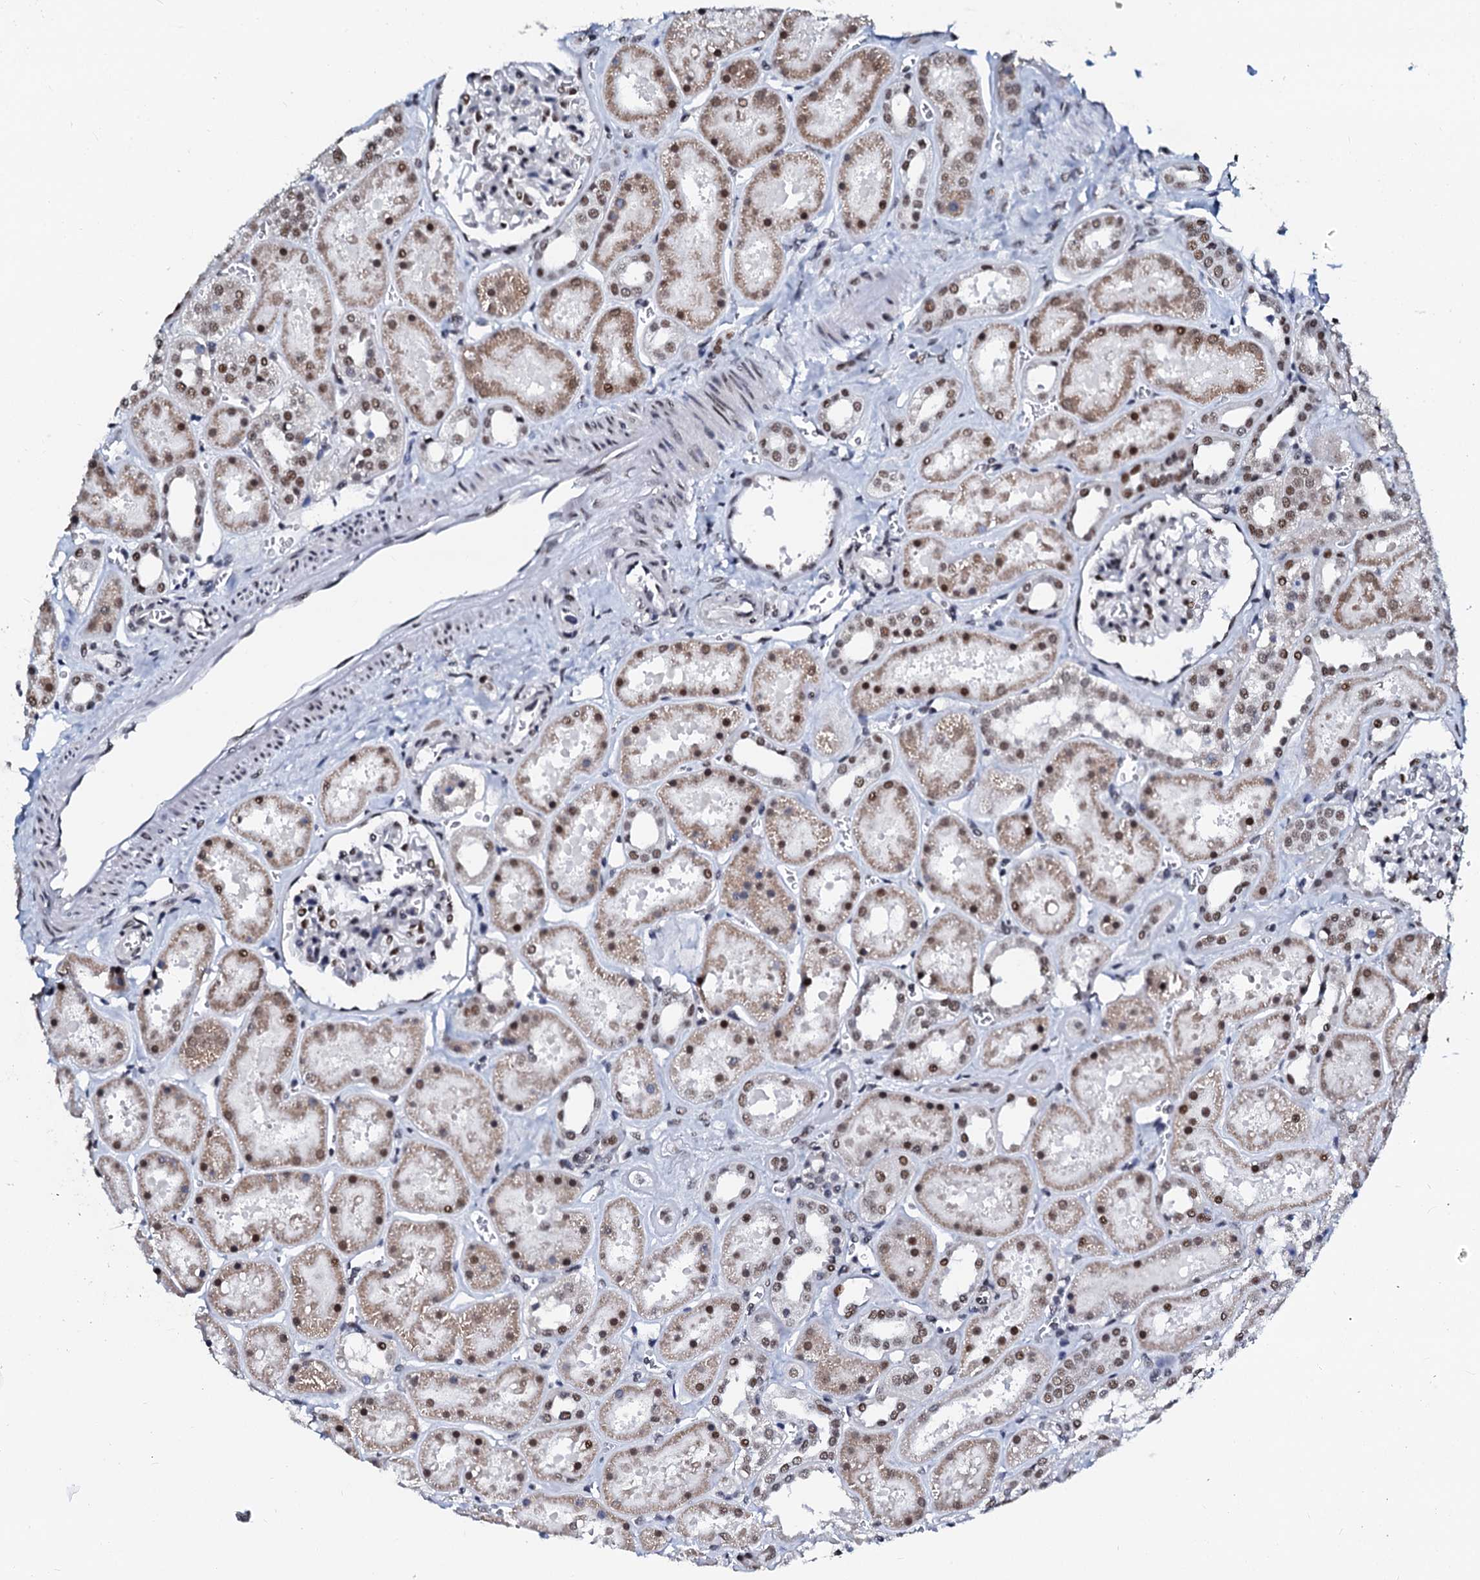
{"staining": {"intensity": "moderate", "quantity": "25%-75%", "location": "nuclear"}, "tissue": "kidney", "cell_type": "Cells in glomeruli", "image_type": "normal", "snomed": [{"axis": "morphology", "description": "Normal tissue, NOS"}, {"axis": "topography", "description": "Kidney"}], "caption": "This is a photomicrograph of immunohistochemistry staining of normal kidney, which shows moderate staining in the nuclear of cells in glomeruli.", "gene": "SLTM", "patient": {"sex": "female", "age": 41}}